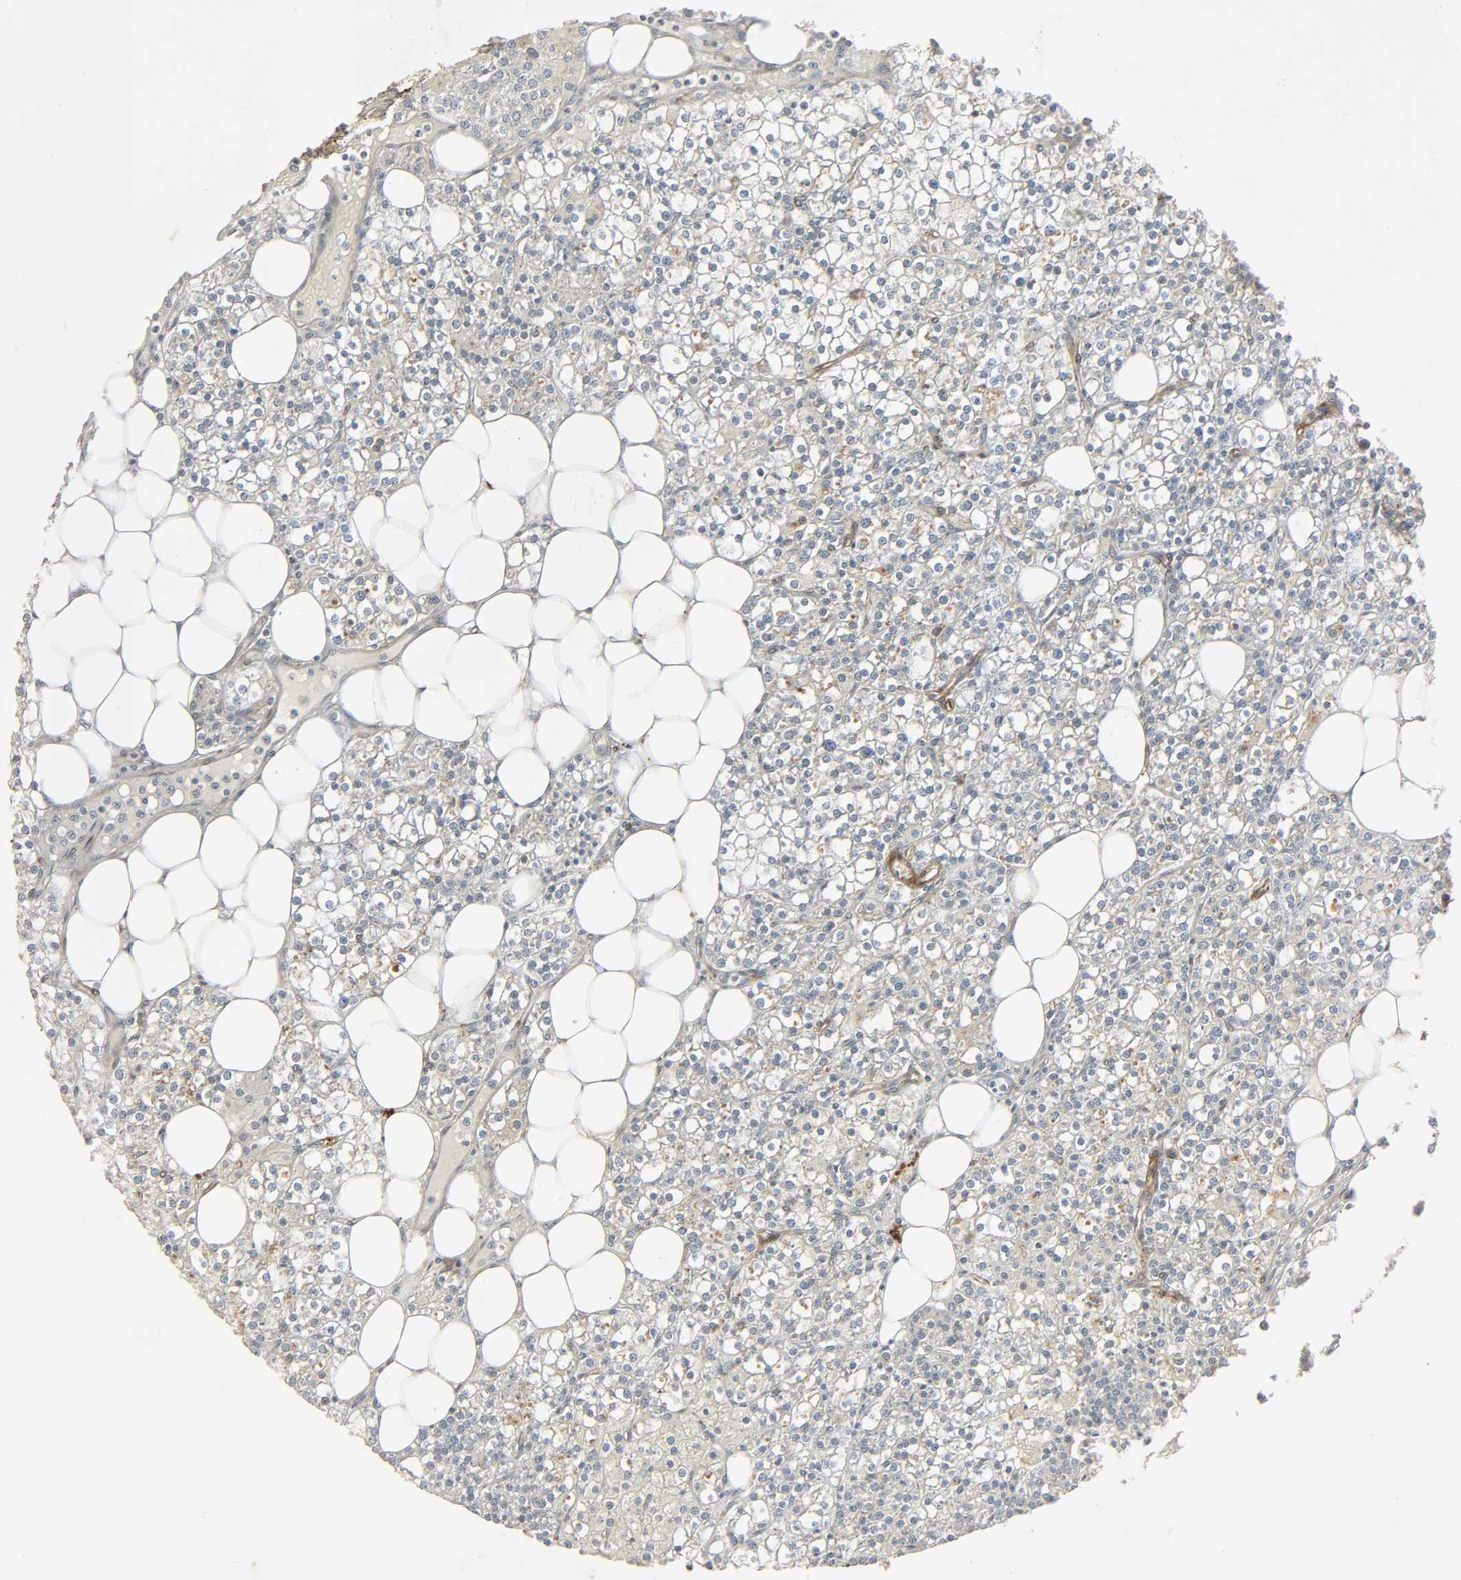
{"staining": {"intensity": "weak", "quantity": ">75%", "location": "cytoplasmic/membranous"}, "tissue": "parathyroid gland", "cell_type": "Glandular cells", "image_type": "normal", "snomed": [{"axis": "morphology", "description": "Normal tissue, NOS"}, {"axis": "topography", "description": "Parathyroid gland"}], "caption": "This histopathology image demonstrates benign parathyroid gland stained with immunohistochemistry (IHC) to label a protein in brown. The cytoplasmic/membranous of glandular cells show weak positivity for the protein. Nuclei are counter-stained blue.", "gene": "PTK2", "patient": {"sex": "female", "age": 63}}